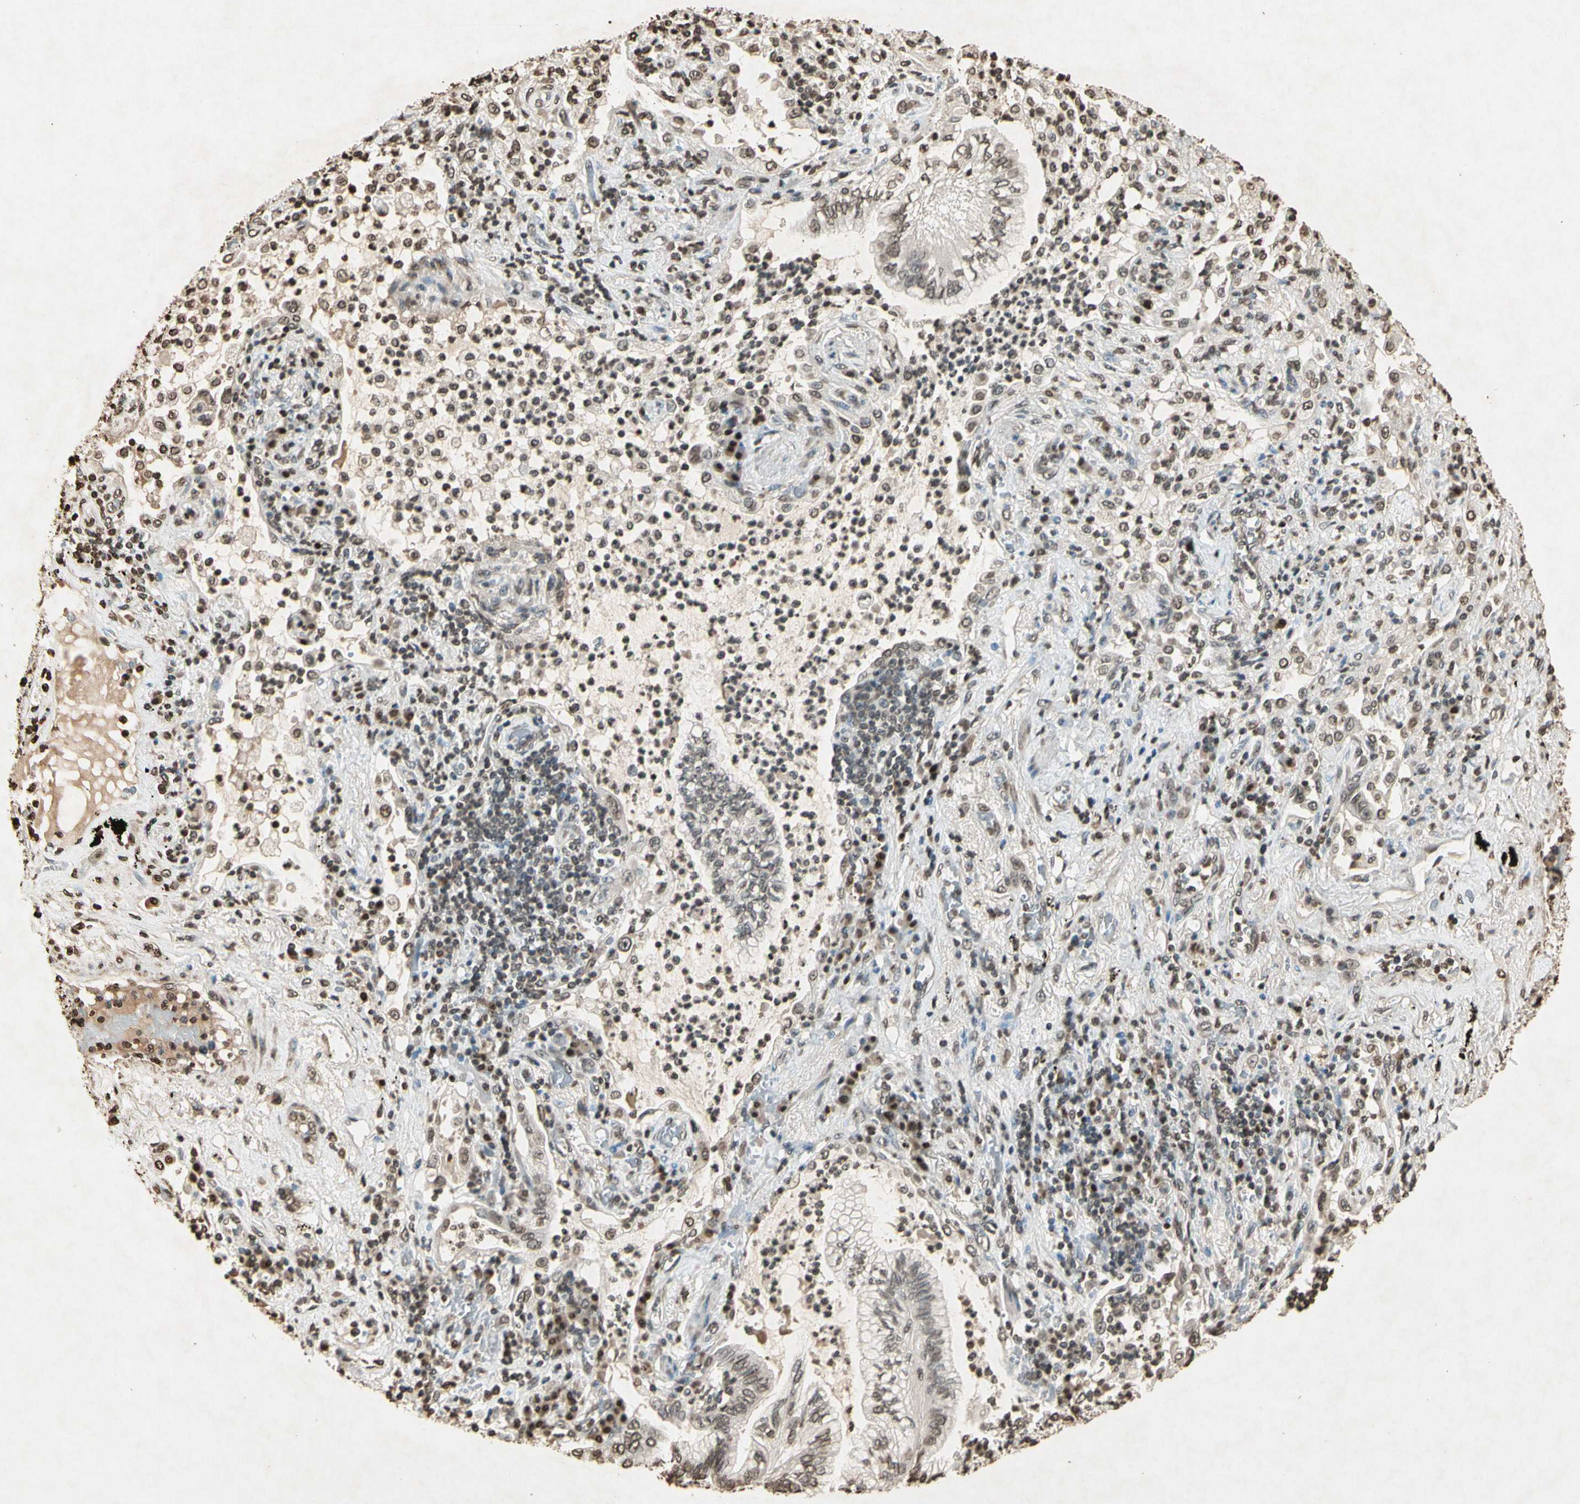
{"staining": {"intensity": "weak", "quantity": "25%-75%", "location": "nuclear"}, "tissue": "lung cancer", "cell_type": "Tumor cells", "image_type": "cancer", "snomed": [{"axis": "morphology", "description": "Normal tissue, NOS"}, {"axis": "morphology", "description": "Adenocarcinoma, NOS"}, {"axis": "topography", "description": "Bronchus"}, {"axis": "topography", "description": "Lung"}], "caption": "A brown stain highlights weak nuclear positivity of a protein in lung cancer (adenocarcinoma) tumor cells.", "gene": "TOP1", "patient": {"sex": "female", "age": 70}}